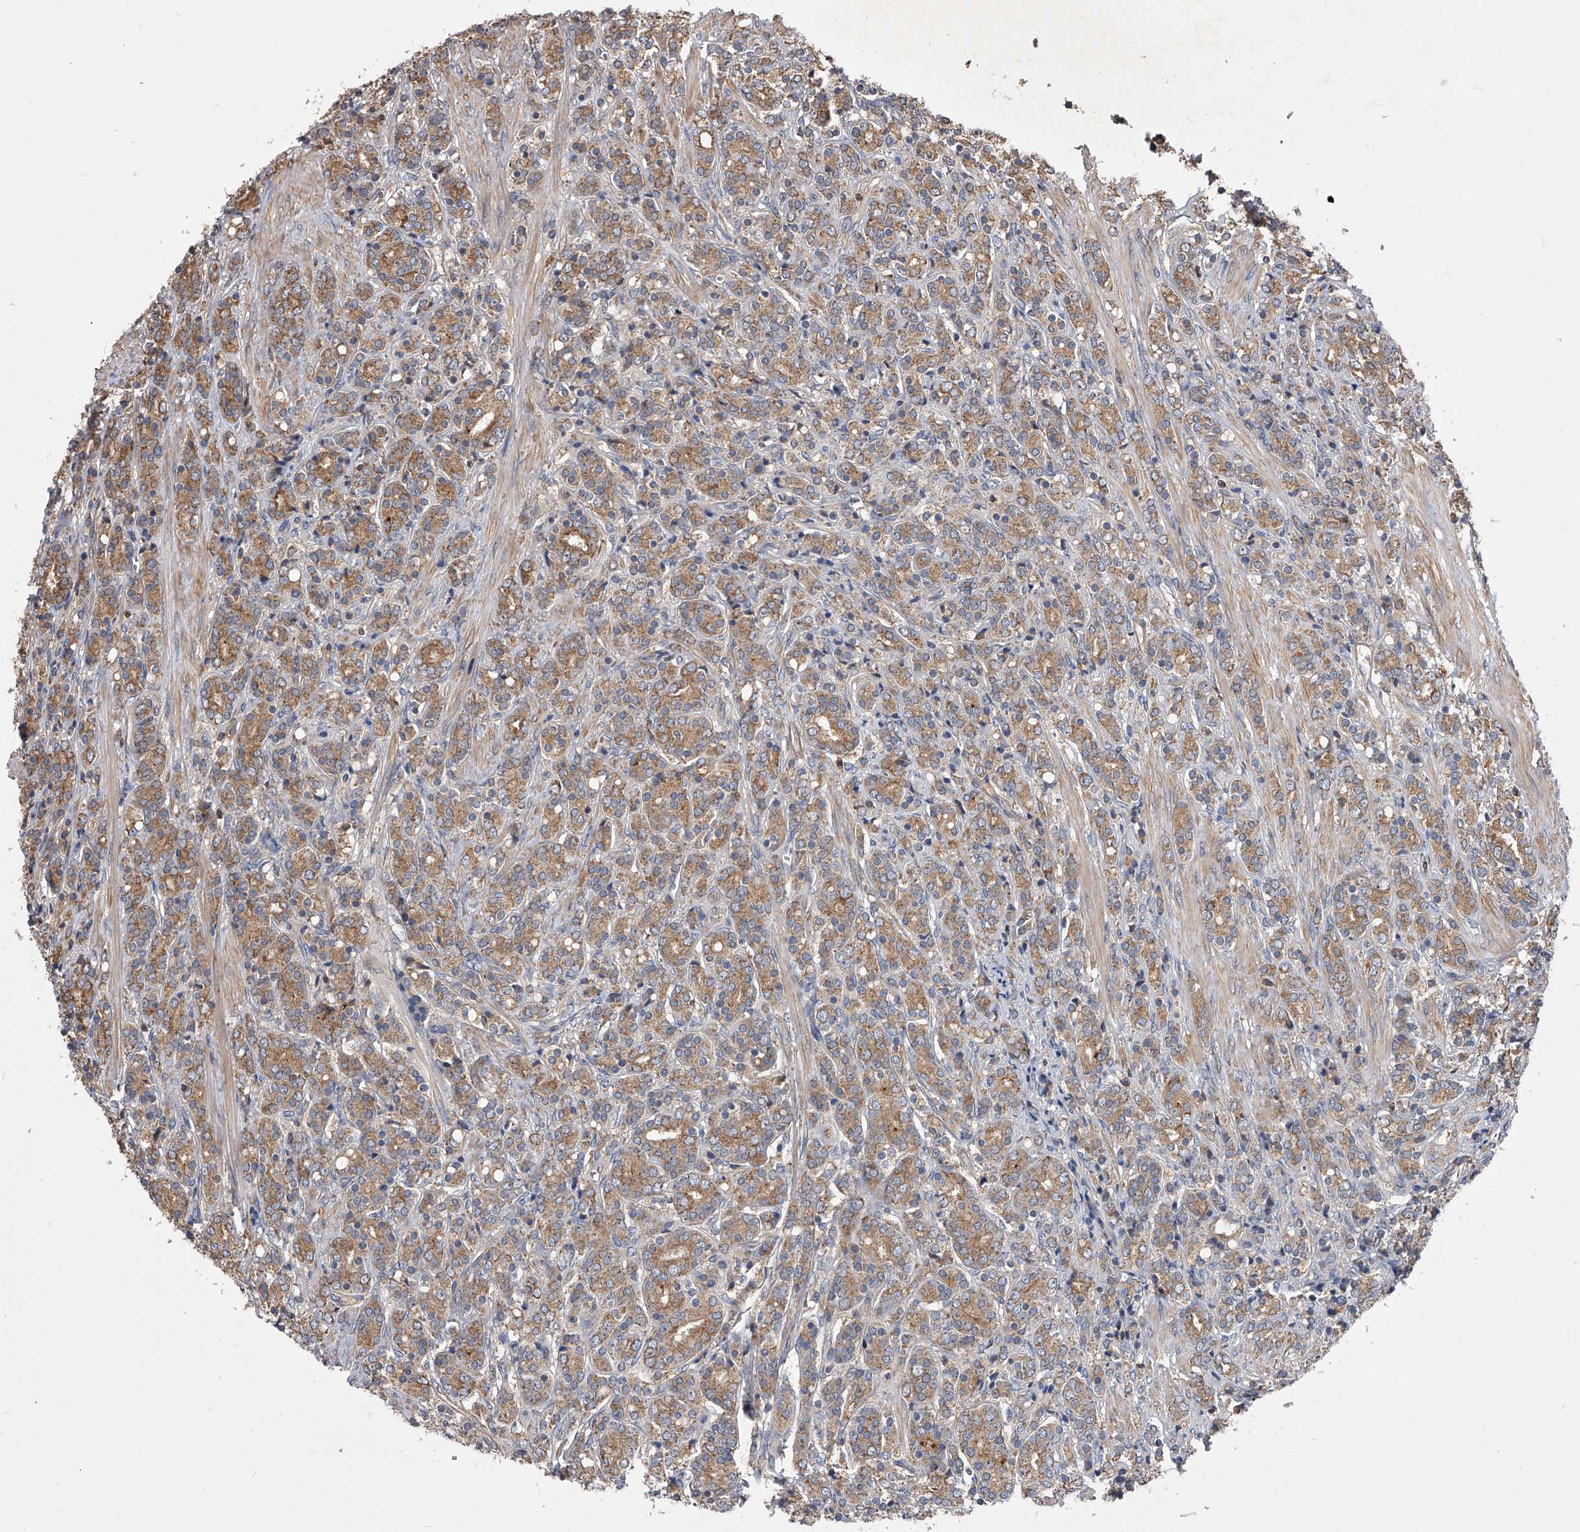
{"staining": {"intensity": "moderate", "quantity": ">75%", "location": "cytoplasmic/membranous"}, "tissue": "prostate cancer", "cell_type": "Tumor cells", "image_type": "cancer", "snomed": [{"axis": "morphology", "description": "Adenocarcinoma, High grade"}, {"axis": "topography", "description": "Prostate"}], "caption": "Immunohistochemistry micrograph of neoplastic tissue: high-grade adenocarcinoma (prostate) stained using IHC exhibits medium levels of moderate protein expression localized specifically in the cytoplasmic/membranous of tumor cells, appearing as a cytoplasmic/membranous brown color.", "gene": "CUL7", "patient": {"sex": "male", "age": 62}}